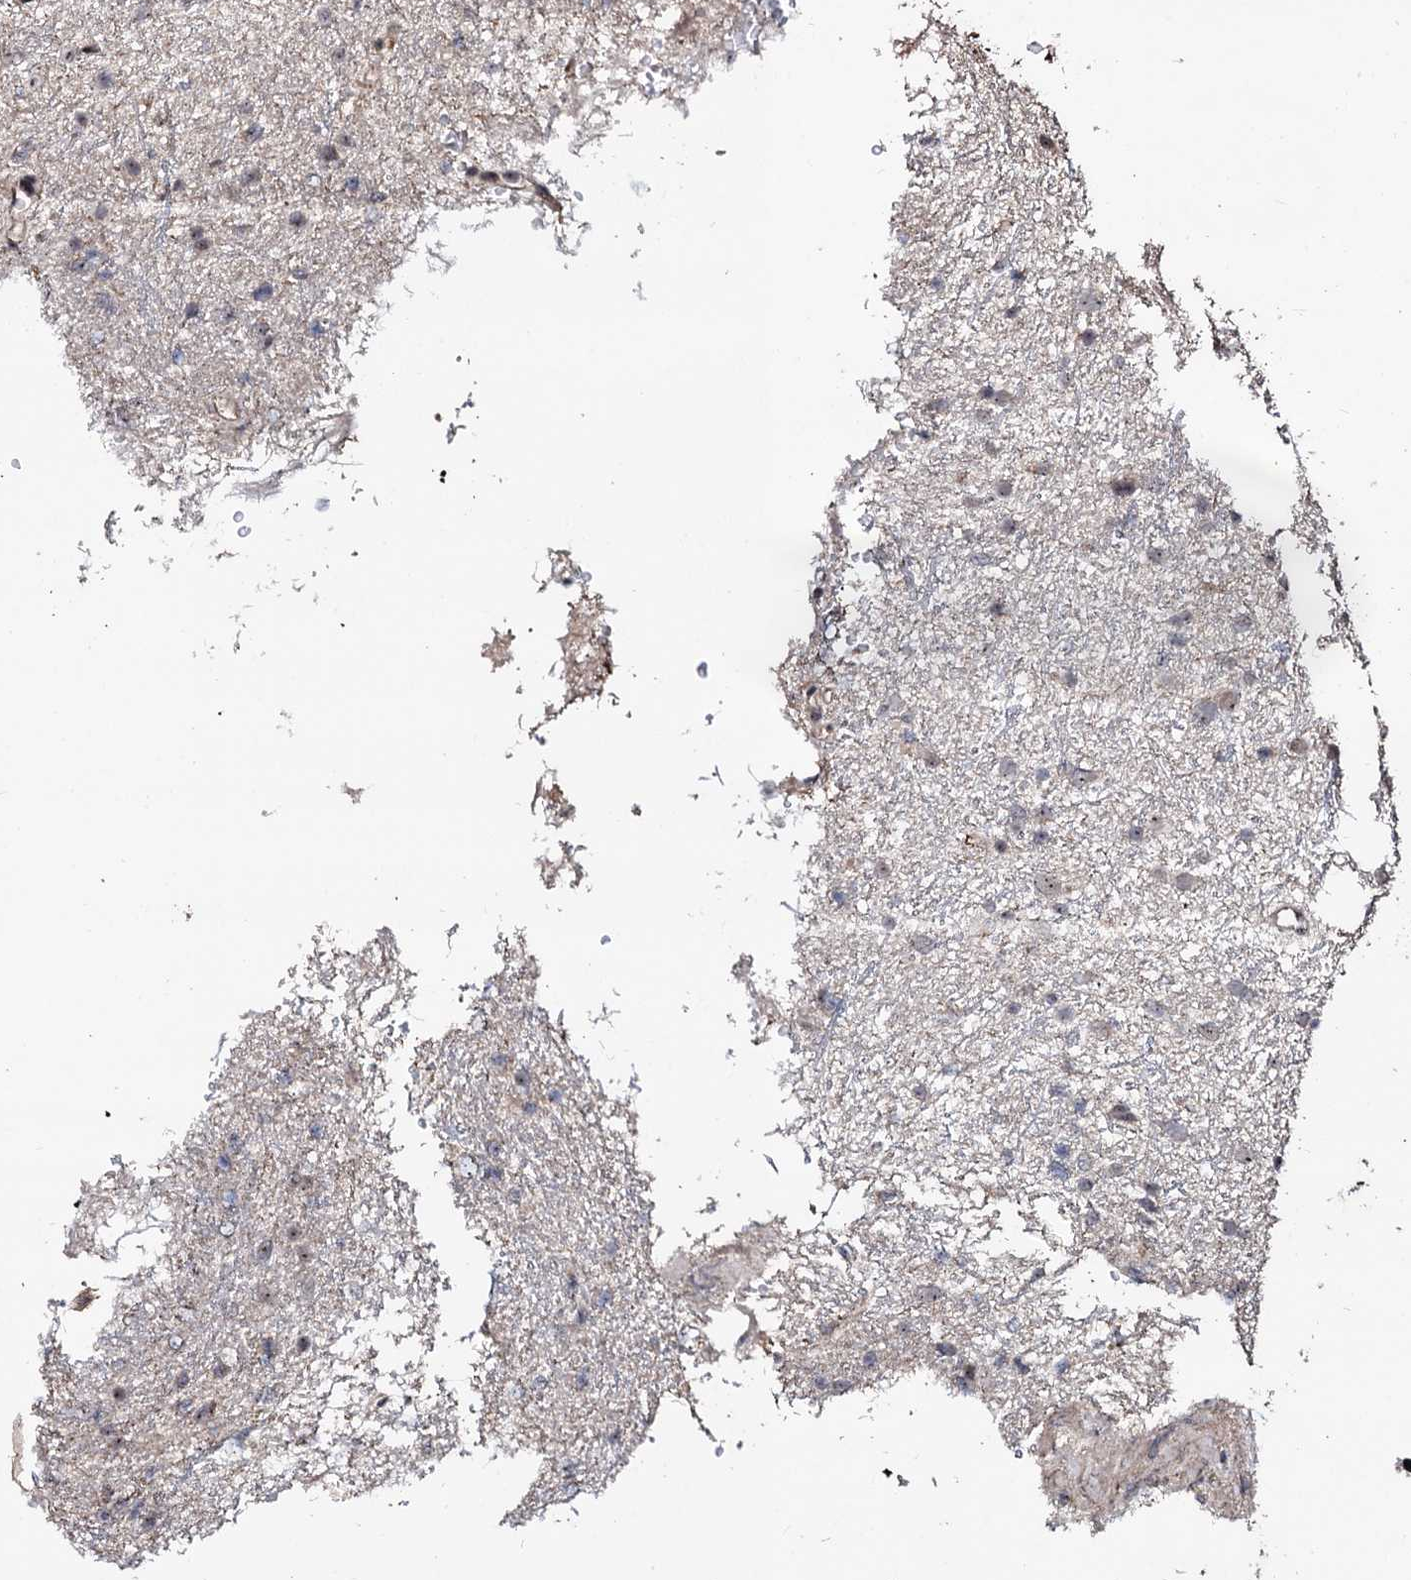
{"staining": {"intensity": "negative", "quantity": "none", "location": "none"}, "tissue": "glioma", "cell_type": "Tumor cells", "image_type": "cancer", "snomed": [{"axis": "morphology", "description": "Glioma, malignant, Low grade"}, {"axis": "topography", "description": "Cerebral cortex"}], "caption": "Immunohistochemical staining of human glioma demonstrates no significant positivity in tumor cells.", "gene": "SUPT7L", "patient": {"sex": "female", "age": 39}}